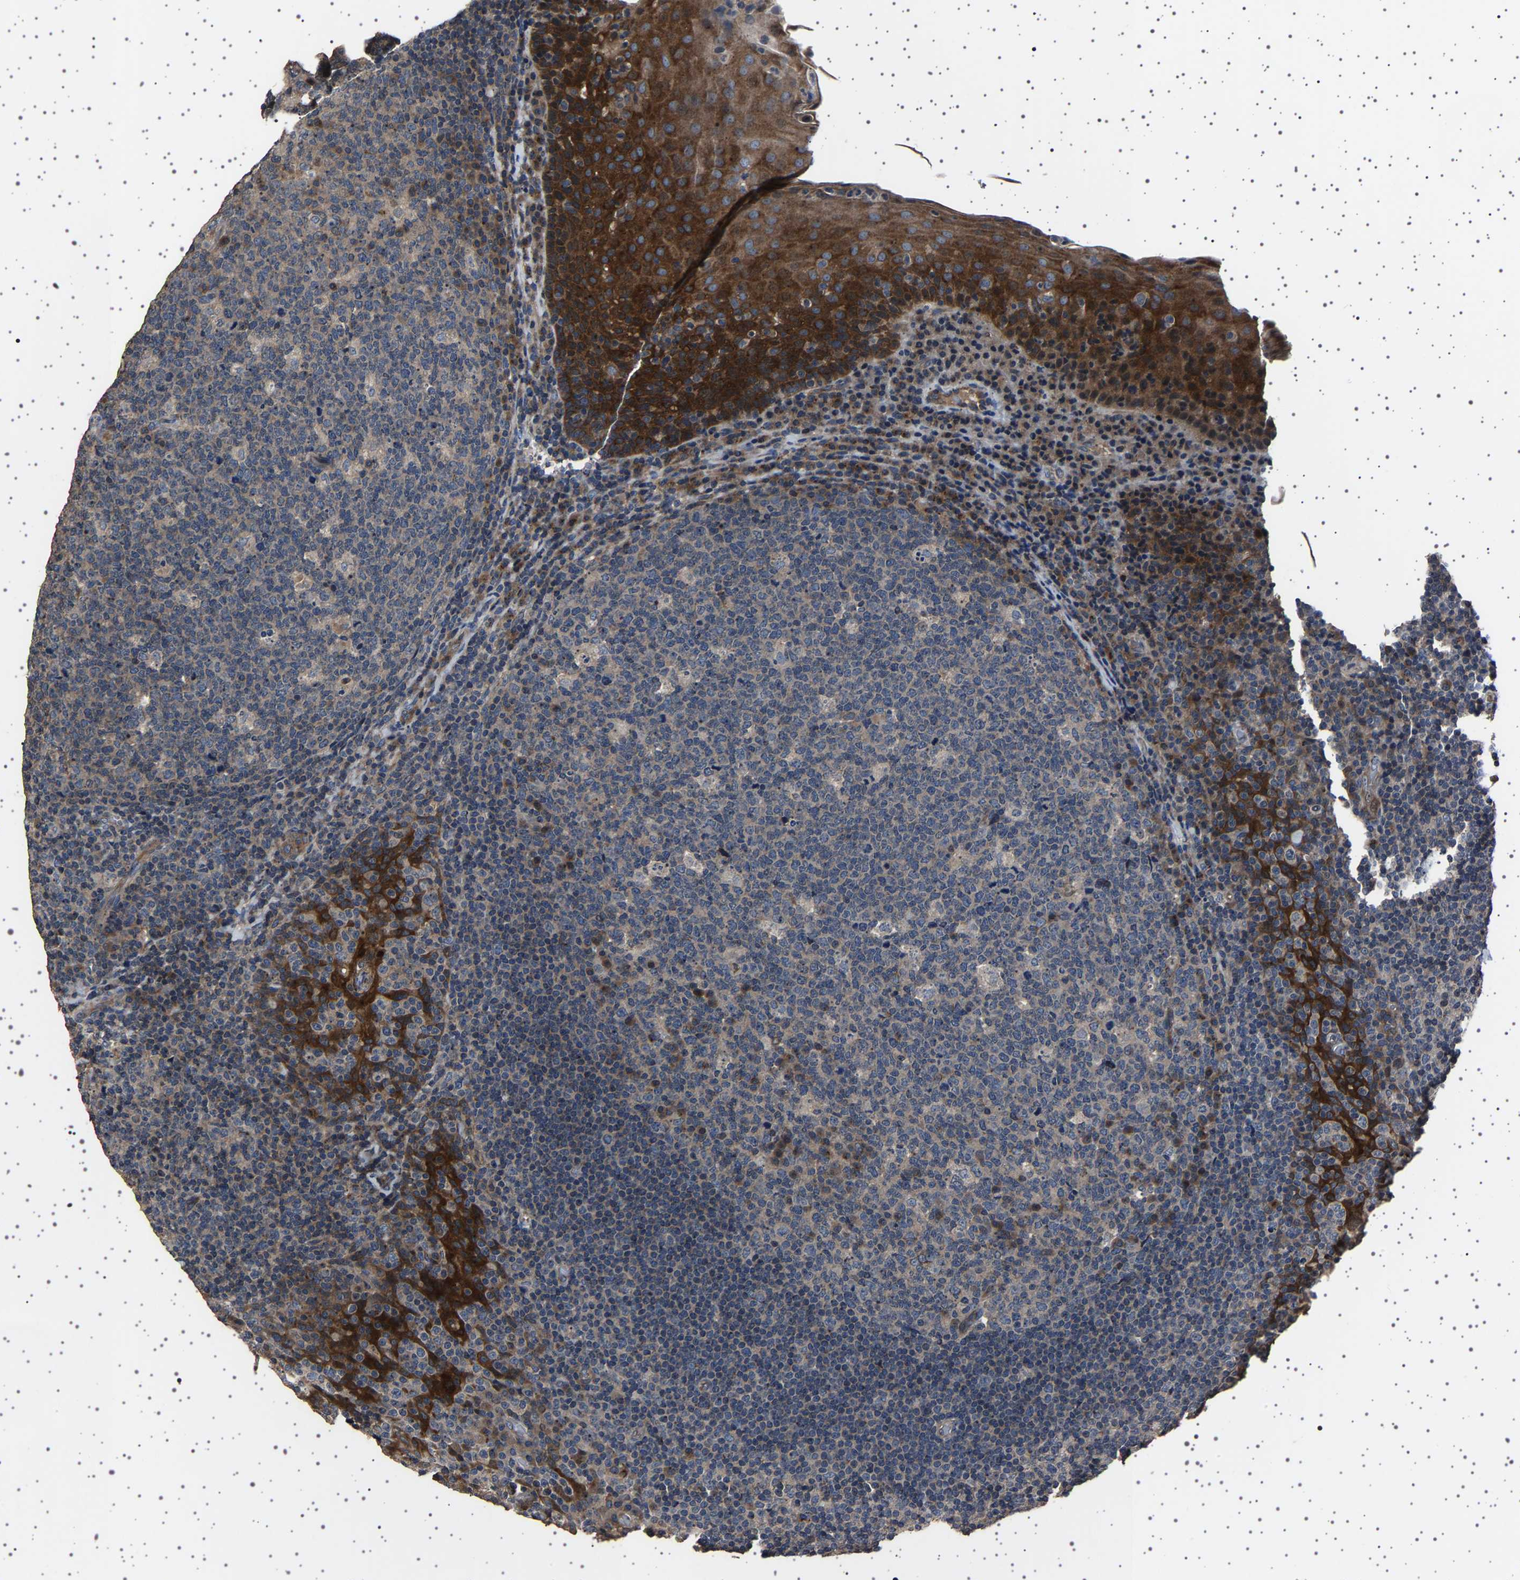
{"staining": {"intensity": "weak", "quantity": "<25%", "location": "cytoplasmic/membranous"}, "tissue": "tonsil", "cell_type": "Germinal center cells", "image_type": "normal", "snomed": [{"axis": "morphology", "description": "Normal tissue, NOS"}, {"axis": "topography", "description": "Tonsil"}], "caption": "The photomicrograph exhibits no staining of germinal center cells in benign tonsil.", "gene": "NCKAP1", "patient": {"sex": "male", "age": 17}}